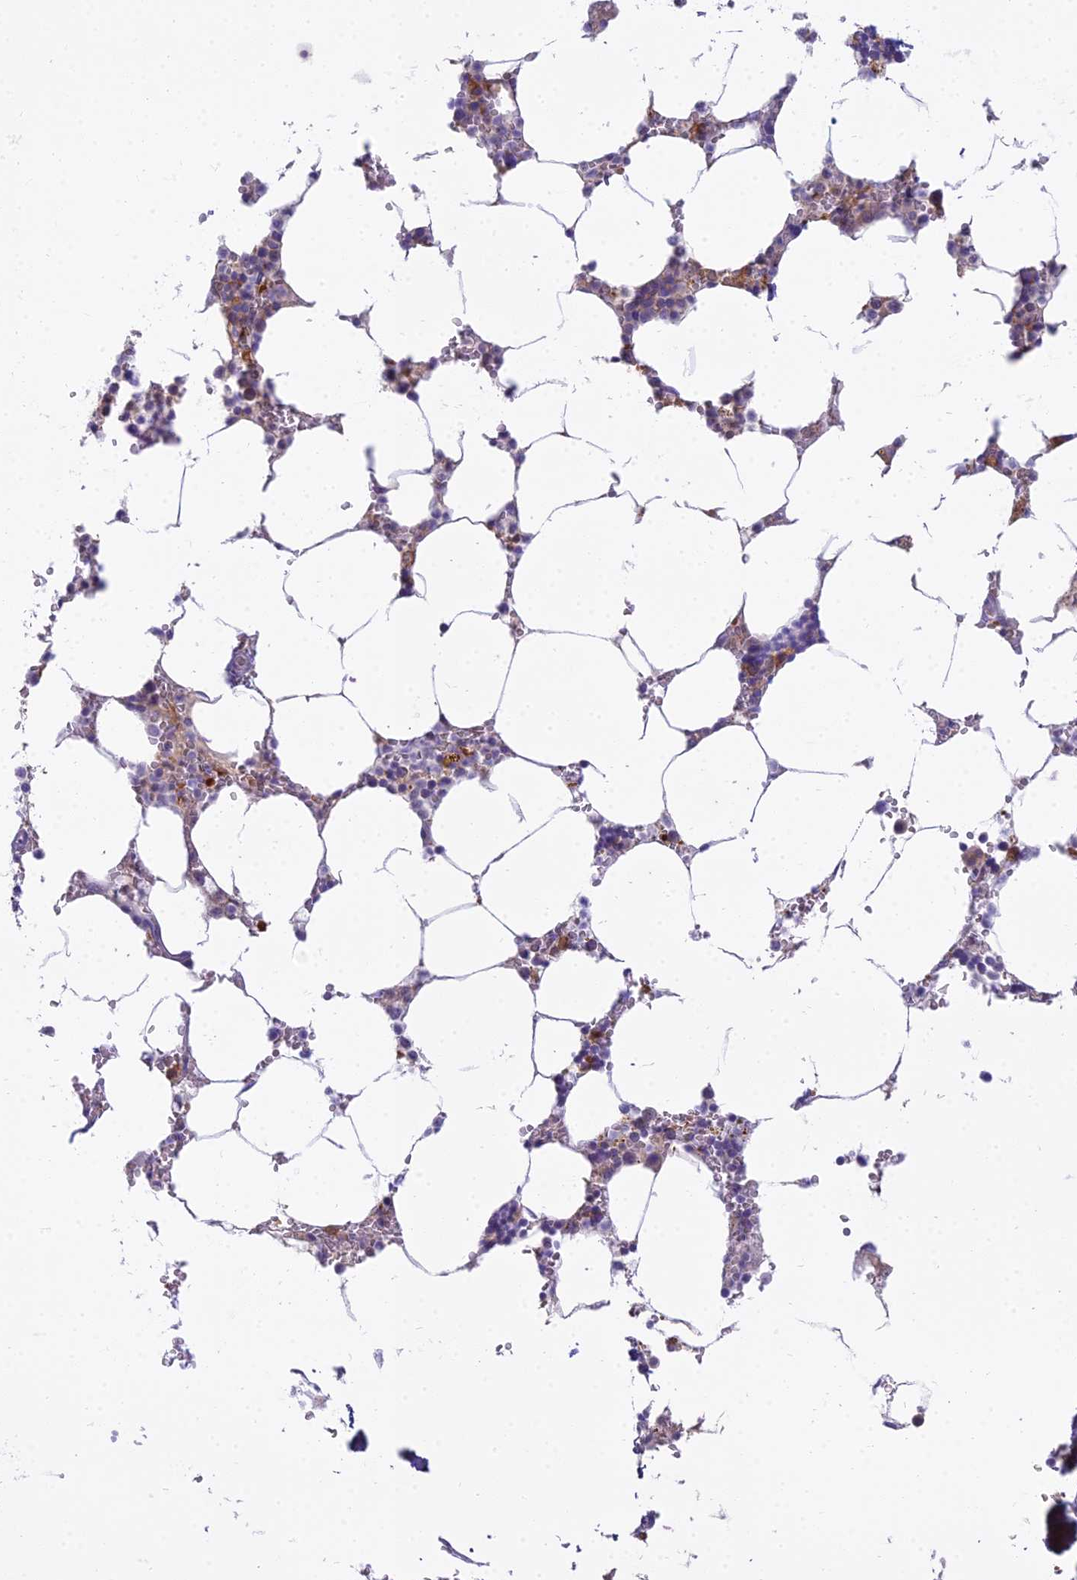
{"staining": {"intensity": "negative", "quantity": "none", "location": "none"}, "tissue": "bone marrow", "cell_type": "Hematopoietic cells", "image_type": "normal", "snomed": [{"axis": "morphology", "description": "Normal tissue, NOS"}, {"axis": "topography", "description": "Bone marrow"}], "caption": "Hematopoietic cells are negative for brown protein staining in normal bone marrow. The staining was performed using DAB (3,3'-diaminobenzidine) to visualize the protein expression in brown, while the nuclei were stained in blue with hematoxylin (Magnification: 20x).", "gene": "UBE2G1", "patient": {"sex": "male", "age": 70}}